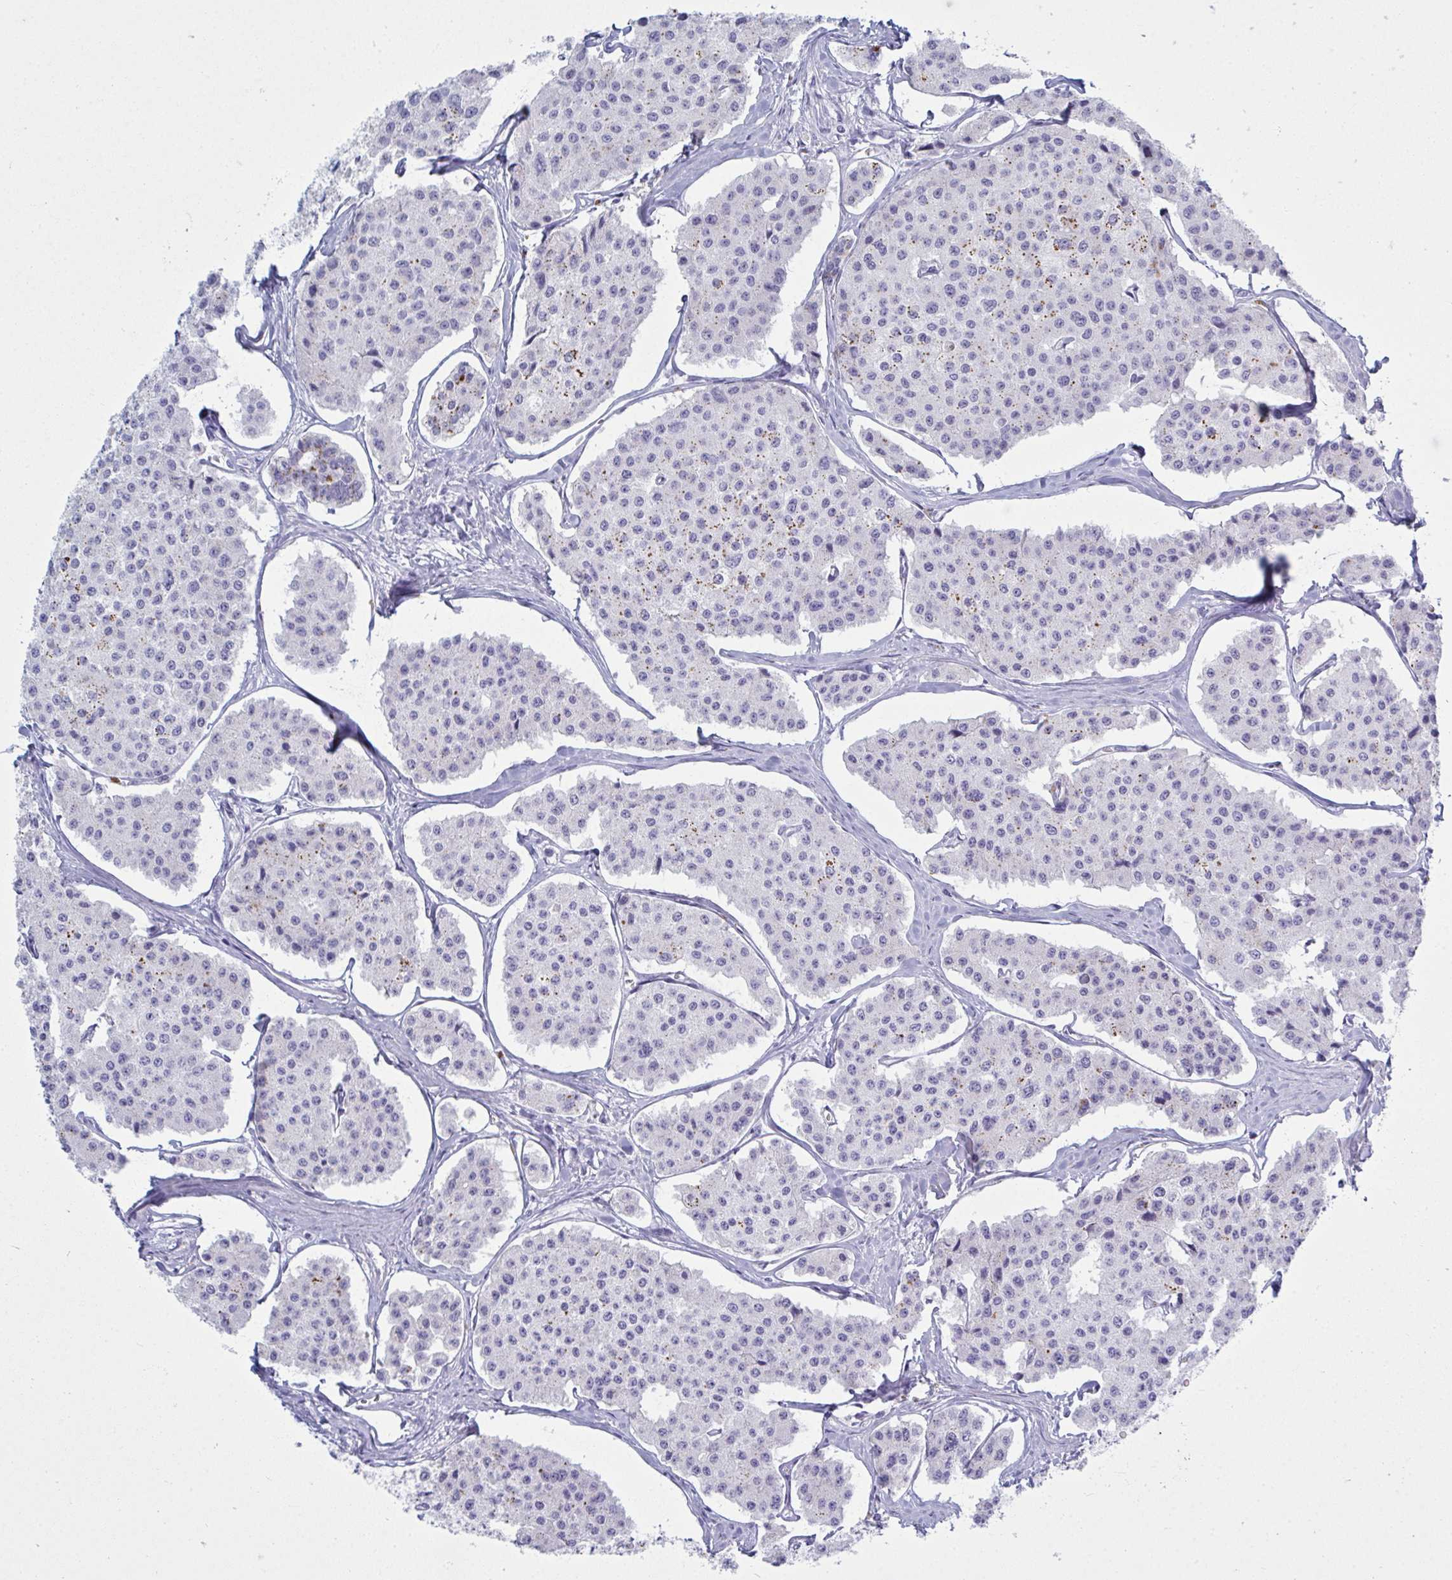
{"staining": {"intensity": "negative", "quantity": "none", "location": "none"}, "tissue": "carcinoid", "cell_type": "Tumor cells", "image_type": "cancer", "snomed": [{"axis": "morphology", "description": "Carcinoid, malignant, NOS"}, {"axis": "topography", "description": "Small intestine"}], "caption": "Tumor cells show no significant protein positivity in carcinoid.", "gene": "SERPINB10", "patient": {"sex": "female", "age": 65}}